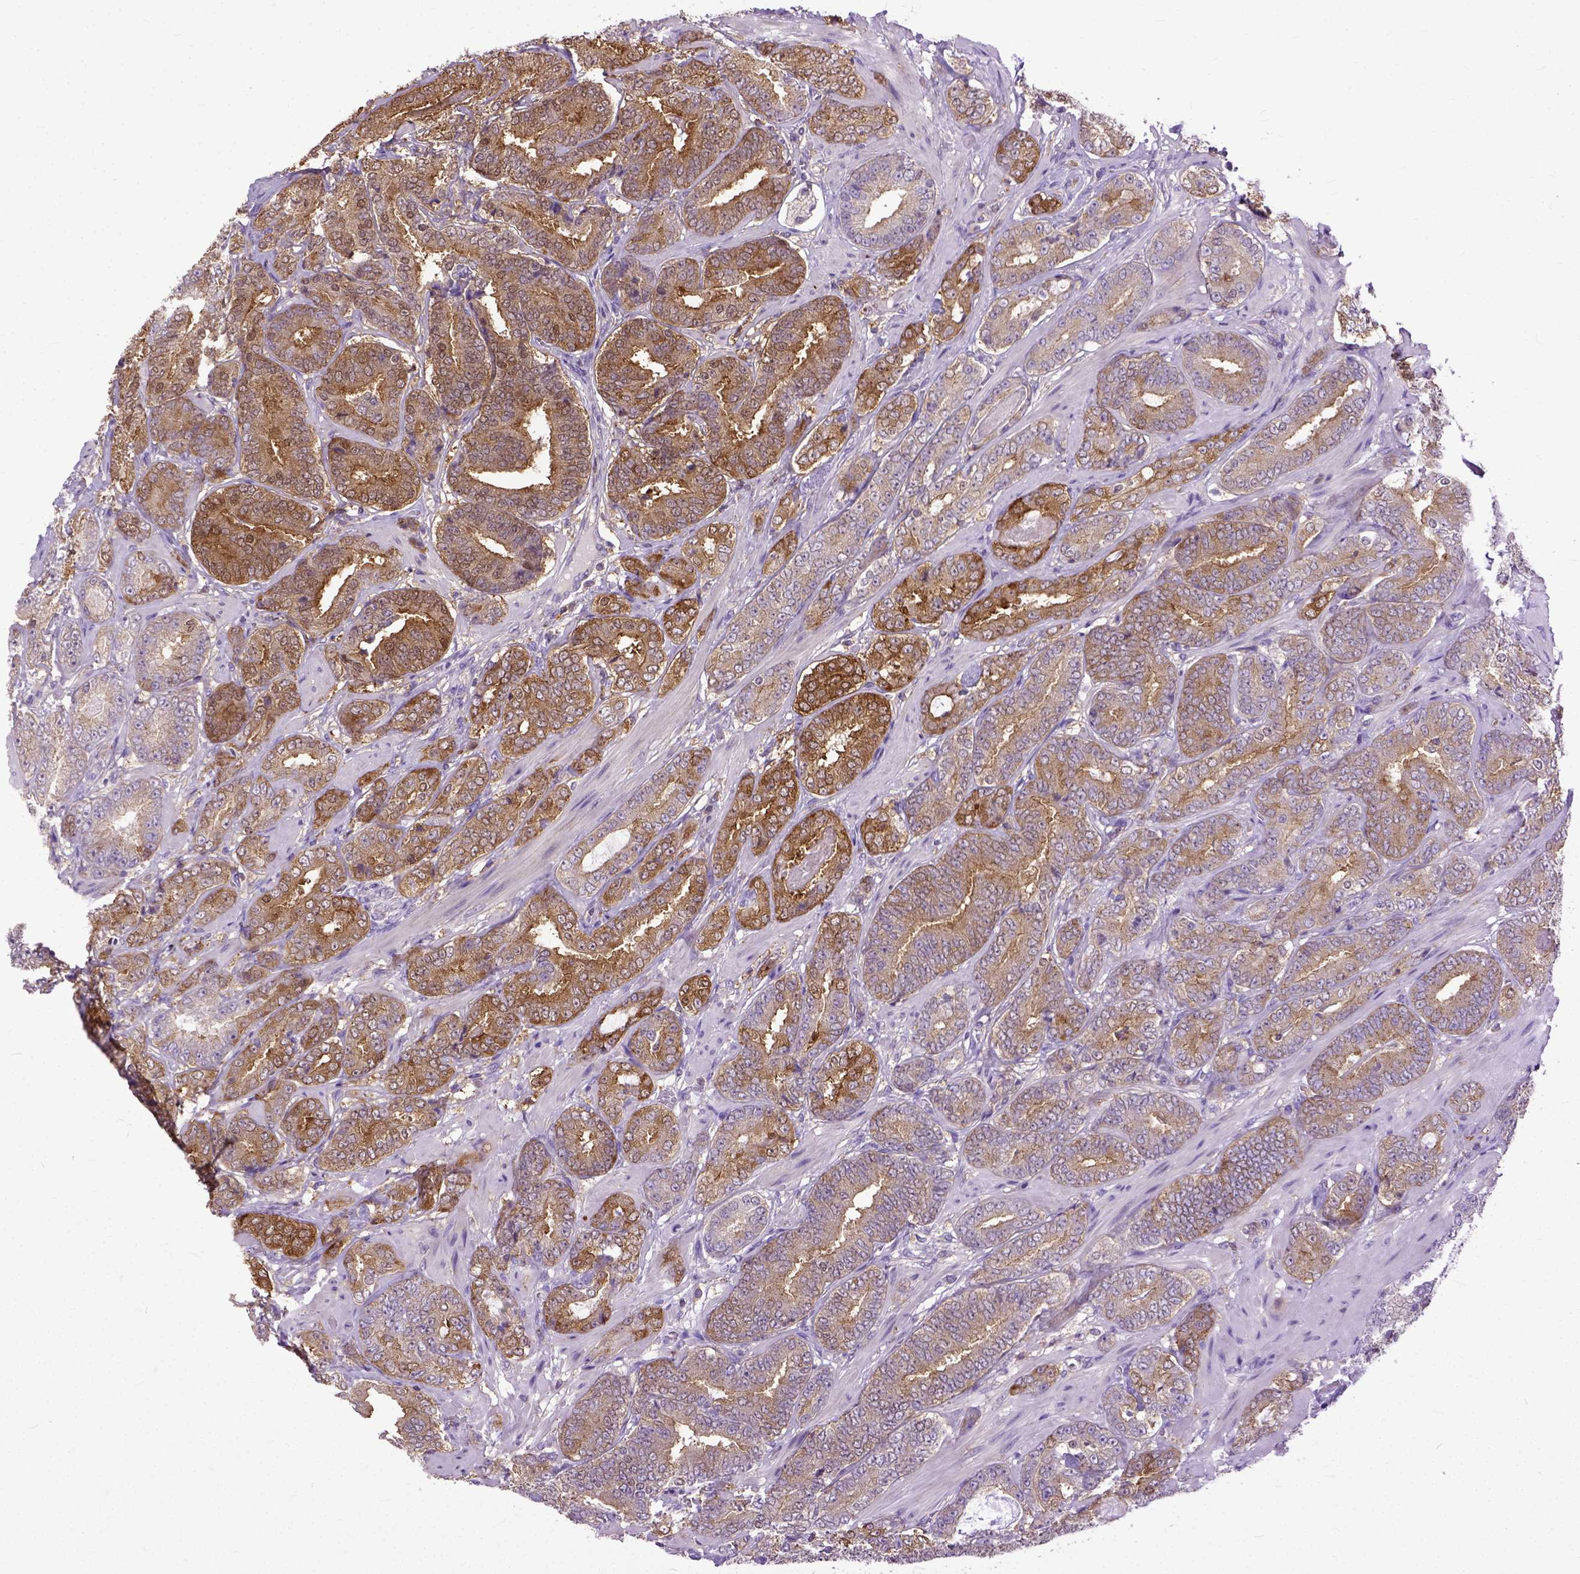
{"staining": {"intensity": "moderate", "quantity": "25%-75%", "location": "cytoplasmic/membranous"}, "tissue": "prostate cancer", "cell_type": "Tumor cells", "image_type": "cancer", "snomed": [{"axis": "morphology", "description": "Adenocarcinoma, Low grade"}, {"axis": "topography", "description": "Prostate"}], "caption": "Human prostate cancer stained for a protein (brown) displays moderate cytoplasmic/membranous positive staining in about 25%-75% of tumor cells.", "gene": "NAMPT", "patient": {"sex": "male", "age": 60}}